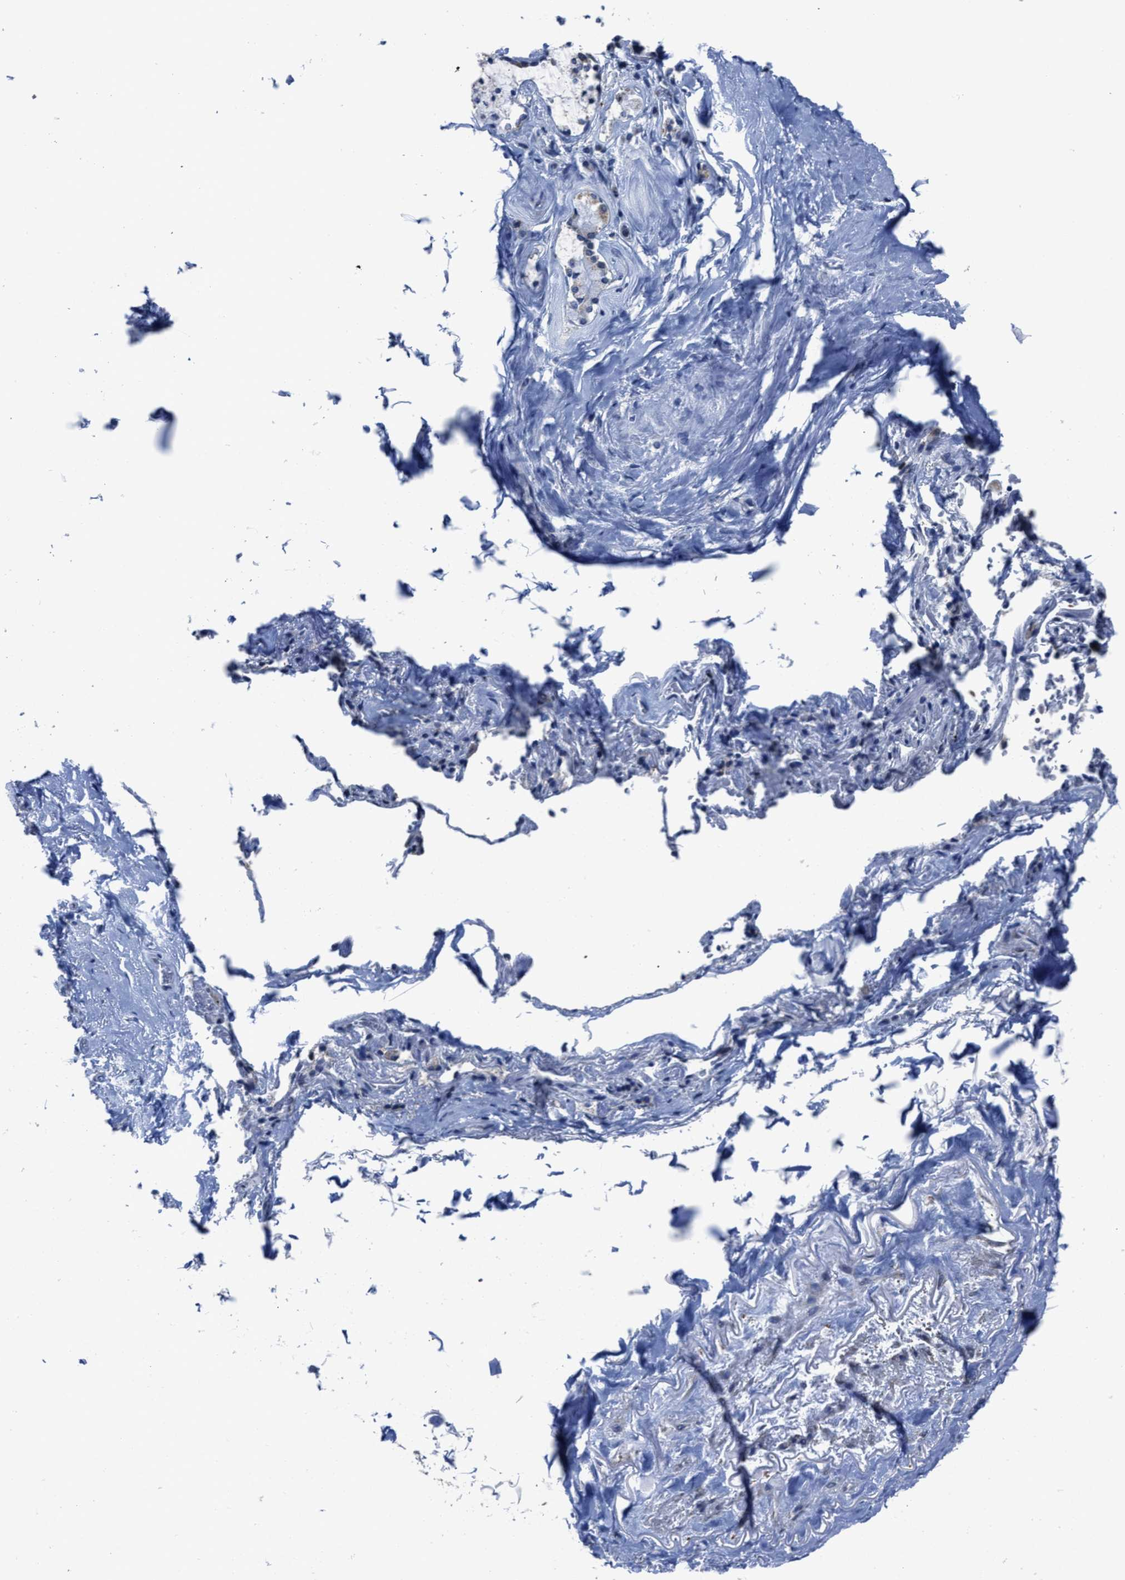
{"staining": {"intensity": "negative", "quantity": "none", "location": "none"}, "tissue": "adipose tissue", "cell_type": "Adipocytes", "image_type": "normal", "snomed": [{"axis": "morphology", "description": "Normal tissue, NOS"}, {"axis": "topography", "description": "Cartilage tissue"}, {"axis": "topography", "description": "Lung"}], "caption": "Human adipose tissue stained for a protein using immunohistochemistry (IHC) reveals no staining in adipocytes.", "gene": "ID3", "patient": {"sex": "female", "age": 77}}